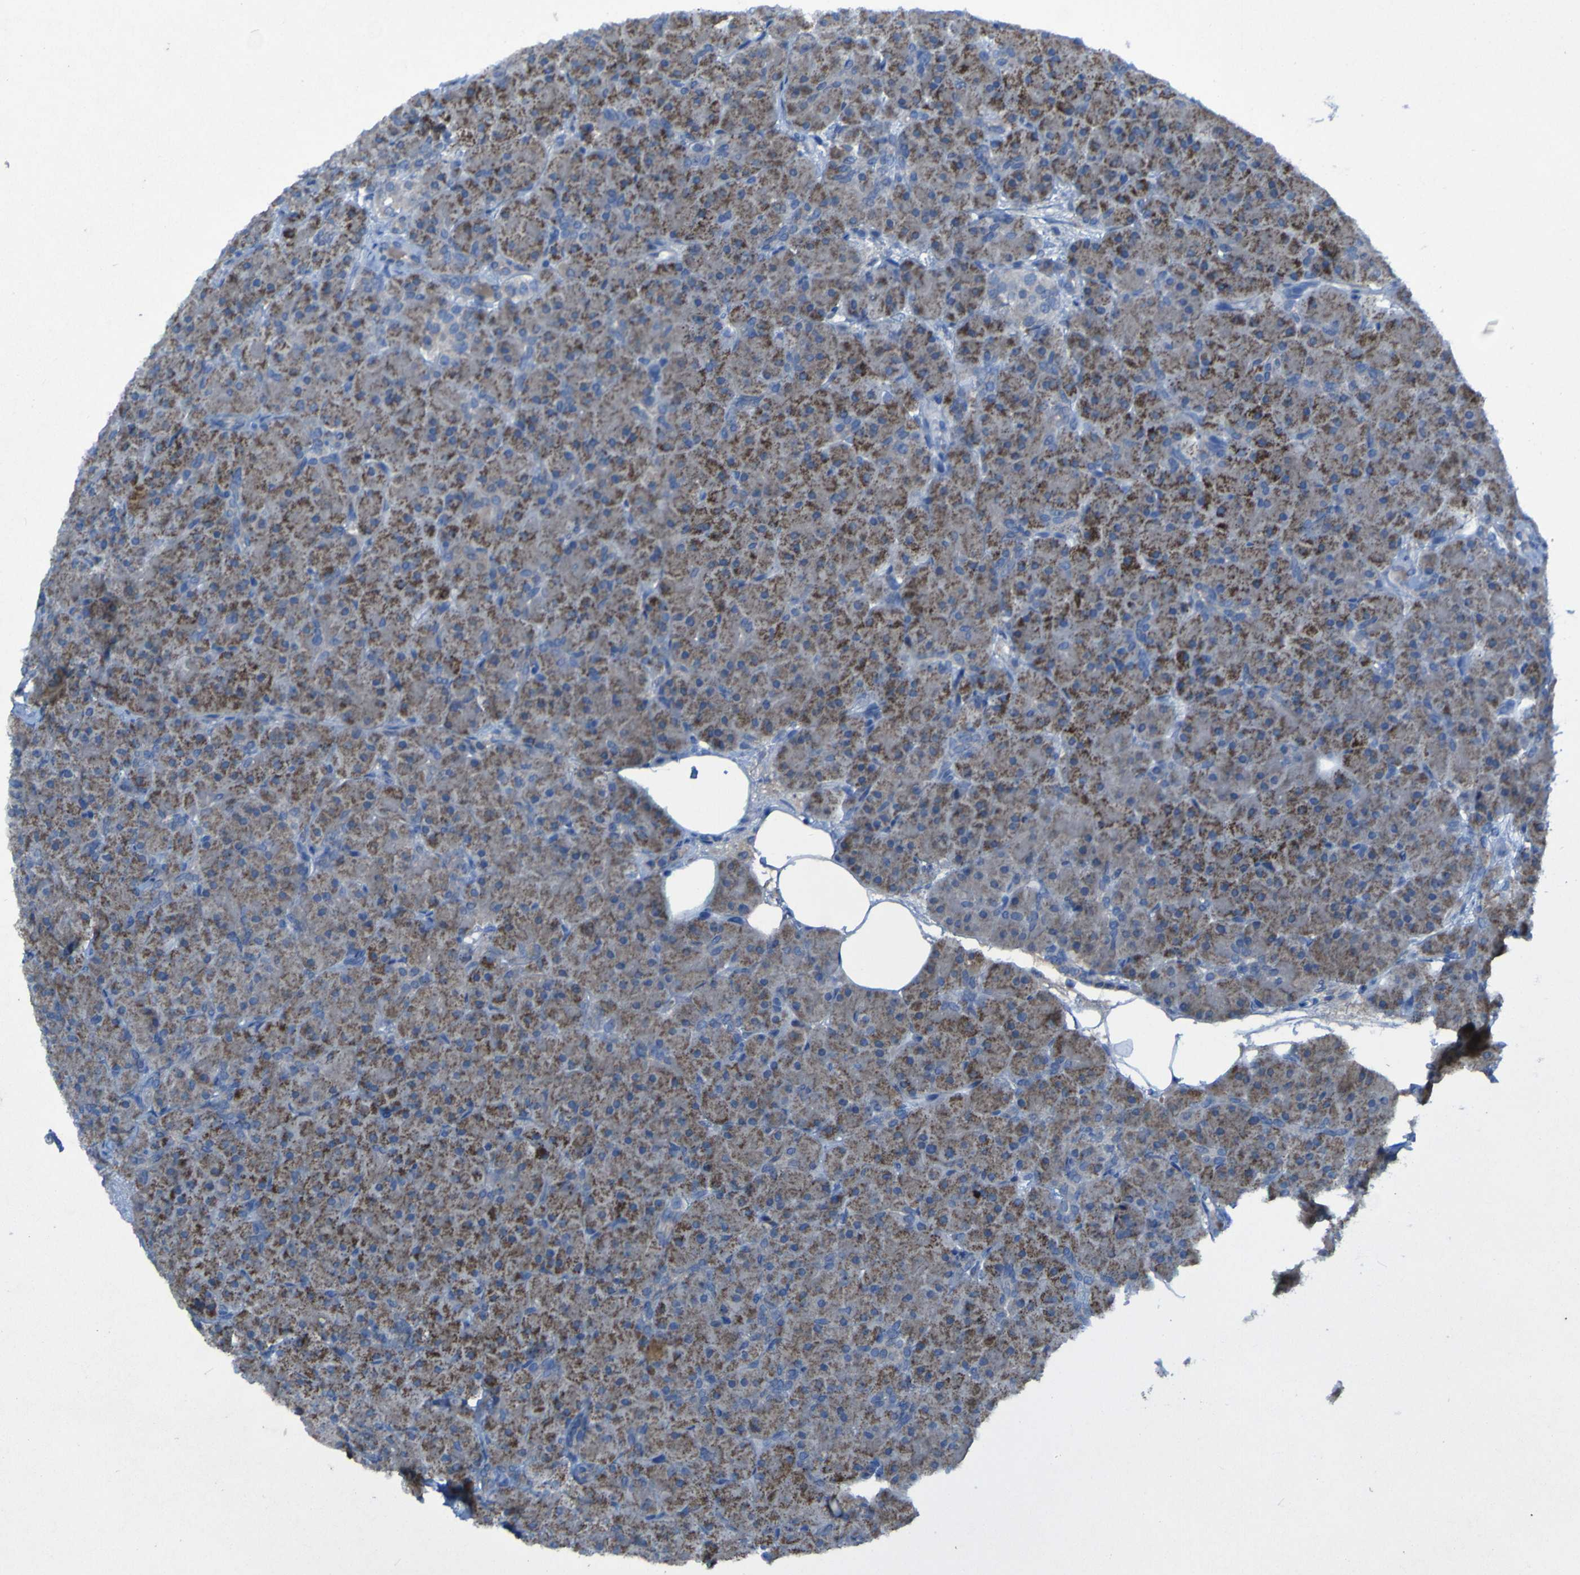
{"staining": {"intensity": "moderate", "quantity": "25%-75%", "location": "cytoplasmic/membranous"}, "tissue": "pancreas", "cell_type": "Exocrine glandular cells", "image_type": "normal", "snomed": [{"axis": "morphology", "description": "Normal tissue, NOS"}, {"axis": "topography", "description": "Pancreas"}], "caption": "Normal pancreas demonstrates moderate cytoplasmic/membranous expression in approximately 25%-75% of exocrine glandular cells, visualized by immunohistochemistry. The protein is shown in brown color, while the nuclei are stained blue.", "gene": "SGK2", "patient": {"sex": "male", "age": 66}}